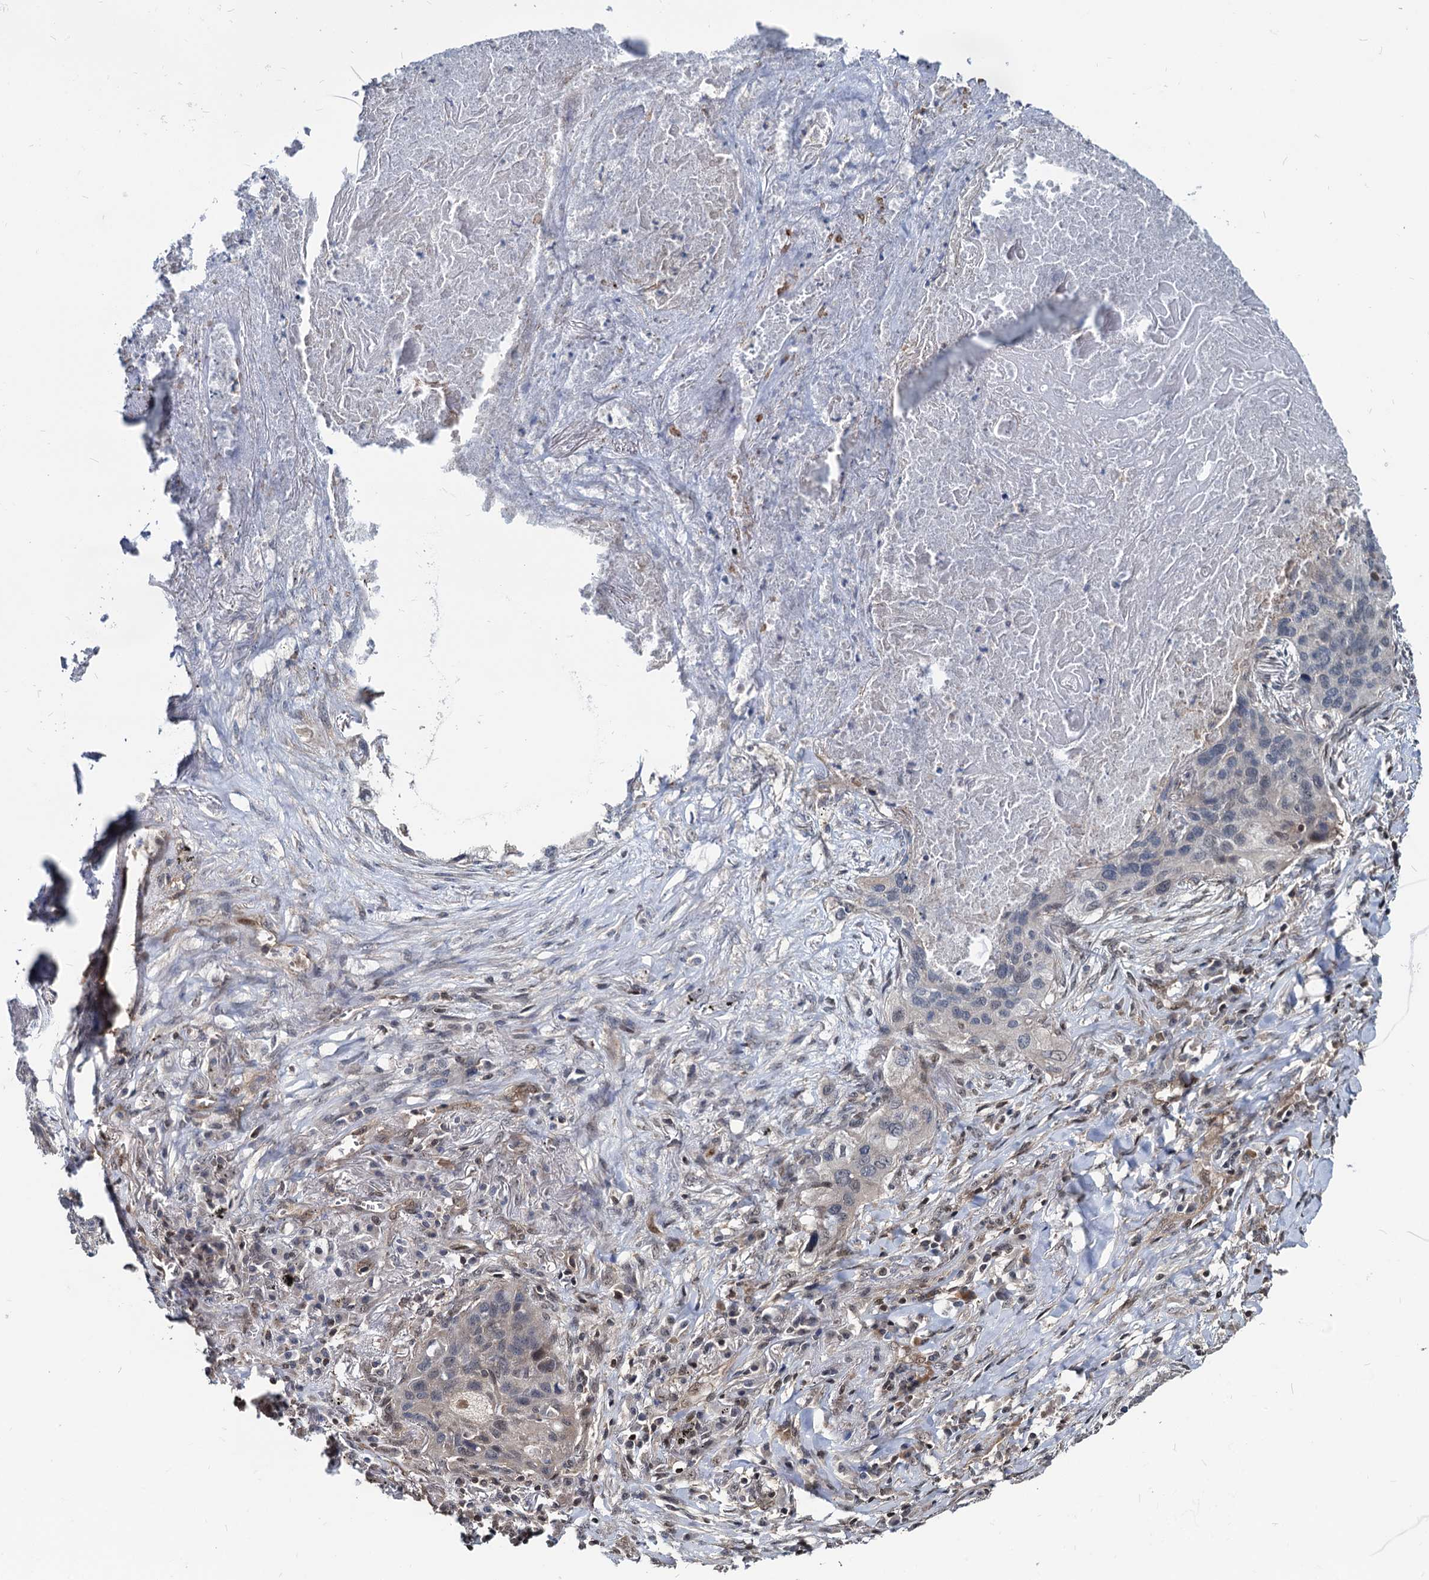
{"staining": {"intensity": "negative", "quantity": "none", "location": "none"}, "tissue": "lung cancer", "cell_type": "Tumor cells", "image_type": "cancer", "snomed": [{"axis": "morphology", "description": "Squamous cell carcinoma, NOS"}, {"axis": "topography", "description": "Lung"}], "caption": "High power microscopy image of an immunohistochemistry (IHC) image of lung squamous cell carcinoma, revealing no significant positivity in tumor cells. (IHC, brightfield microscopy, high magnification).", "gene": "UBLCP1", "patient": {"sex": "female", "age": 63}}